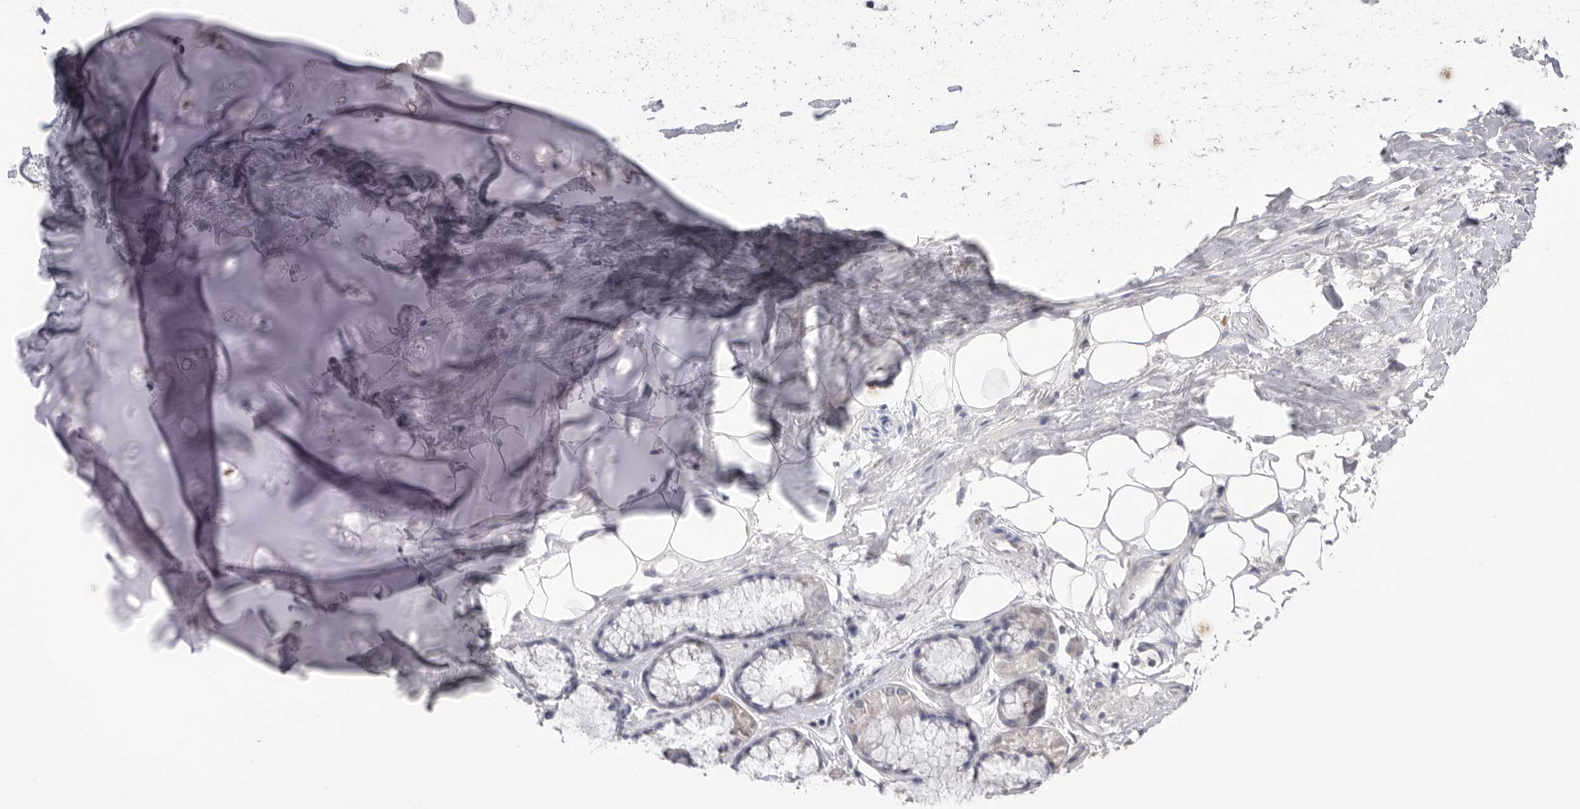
{"staining": {"intensity": "negative", "quantity": "none", "location": "none"}, "tissue": "adipose tissue", "cell_type": "Adipocytes", "image_type": "normal", "snomed": [{"axis": "morphology", "description": "Normal tissue, NOS"}, {"axis": "topography", "description": "Cartilage tissue"}], "caption": "This is an immunohistochemistry (IHC) histopathology image of unremarkable human adipose tissue. There is no expression in adipocytes.", "gene": "VDAC3", "patient": {"sex": "female", "age": 63}}